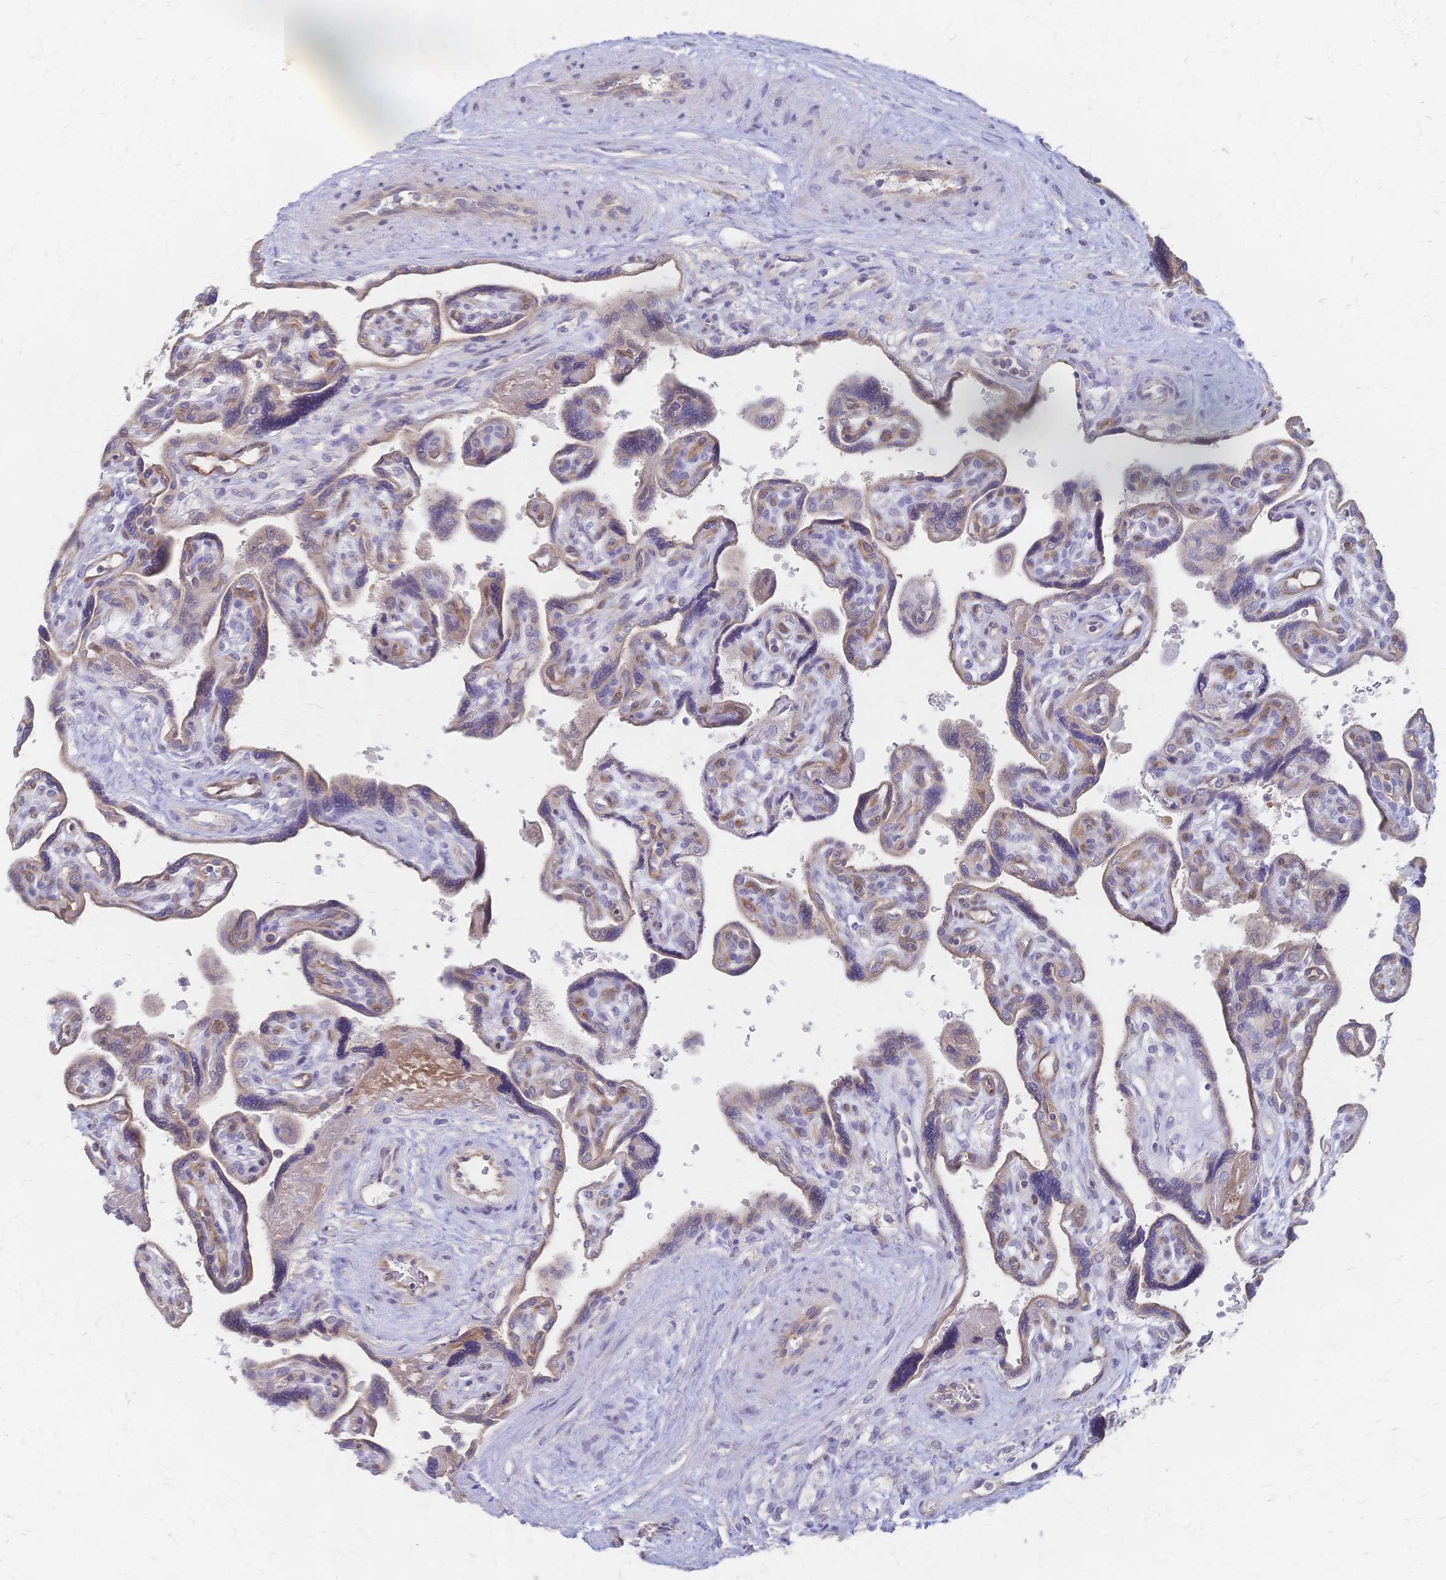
{"staining": {"intensity": "weak", "quantity": "25%-75%", "location": "cytoplasmic/membranous"}, "tissue": "placenta", "cell_type": "Decidual cells", "image_type": "normal", "snomed": [{"axis": "morphology", "description": "Normal tissue, NOS"}, {"axis": "topography", "description": "Placenta"}], "caption": "Brown immunohistochemical staining in unremarkable placenta exhibits weak cytoplasmic/membranous expression in approximately 25%-75% of decidual cells.", "gene": "CYB5A", "patient": {"sex": "female", "age": 39}}